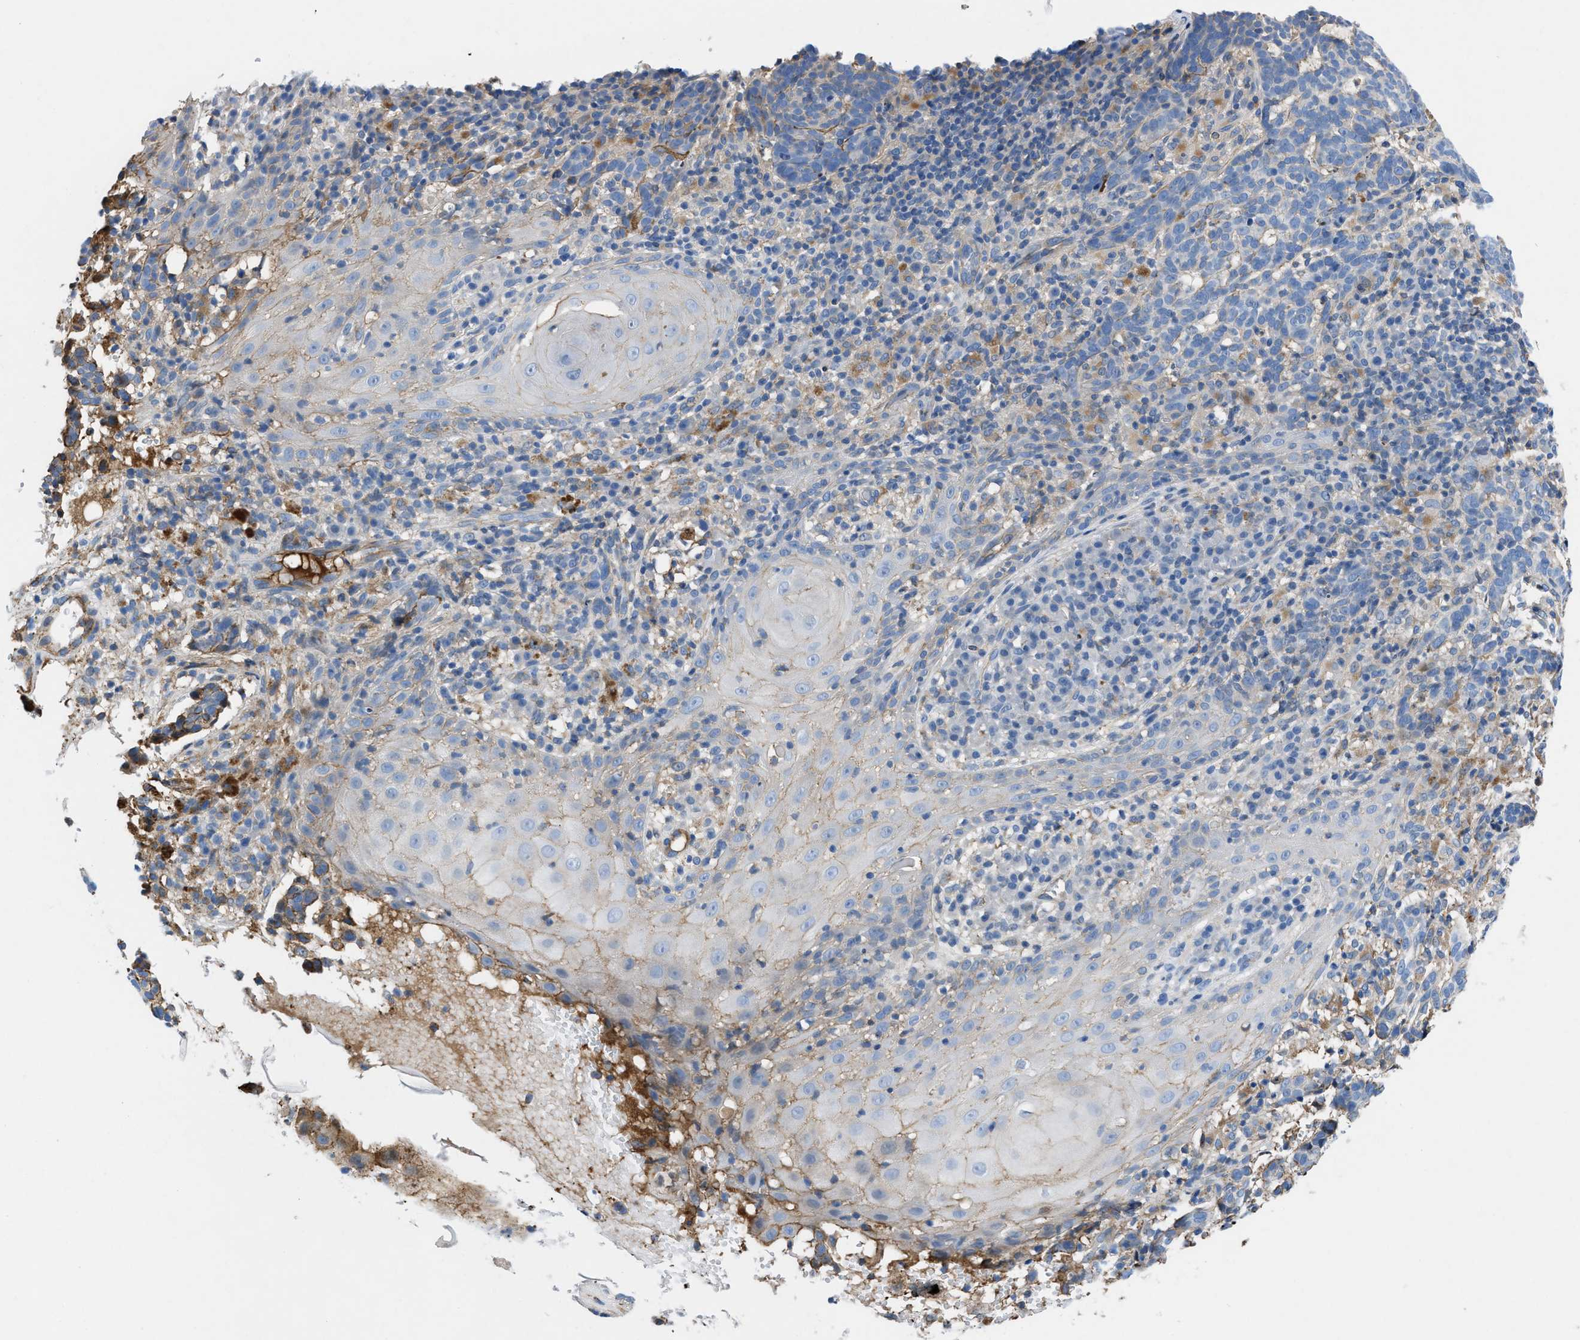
{"staining": {"intensity": "negative", "quantity": "none", "location": "none"}, "tissue": "skin cancer", "cell_type": "Tumor cells", "image_type": "cancer", "snomed": [{"axis": "morphology", "description": "Basal cell carcinoma"}, {"axis": "topography", "description": "Skin"}], "caption": "This is an immunohistochemistry image of human skin basal cell carcinoma. There is no positivity in tumor cells.", "gene": "ATP6V0D1", "patient": {"sex": "male", "age": 85}}